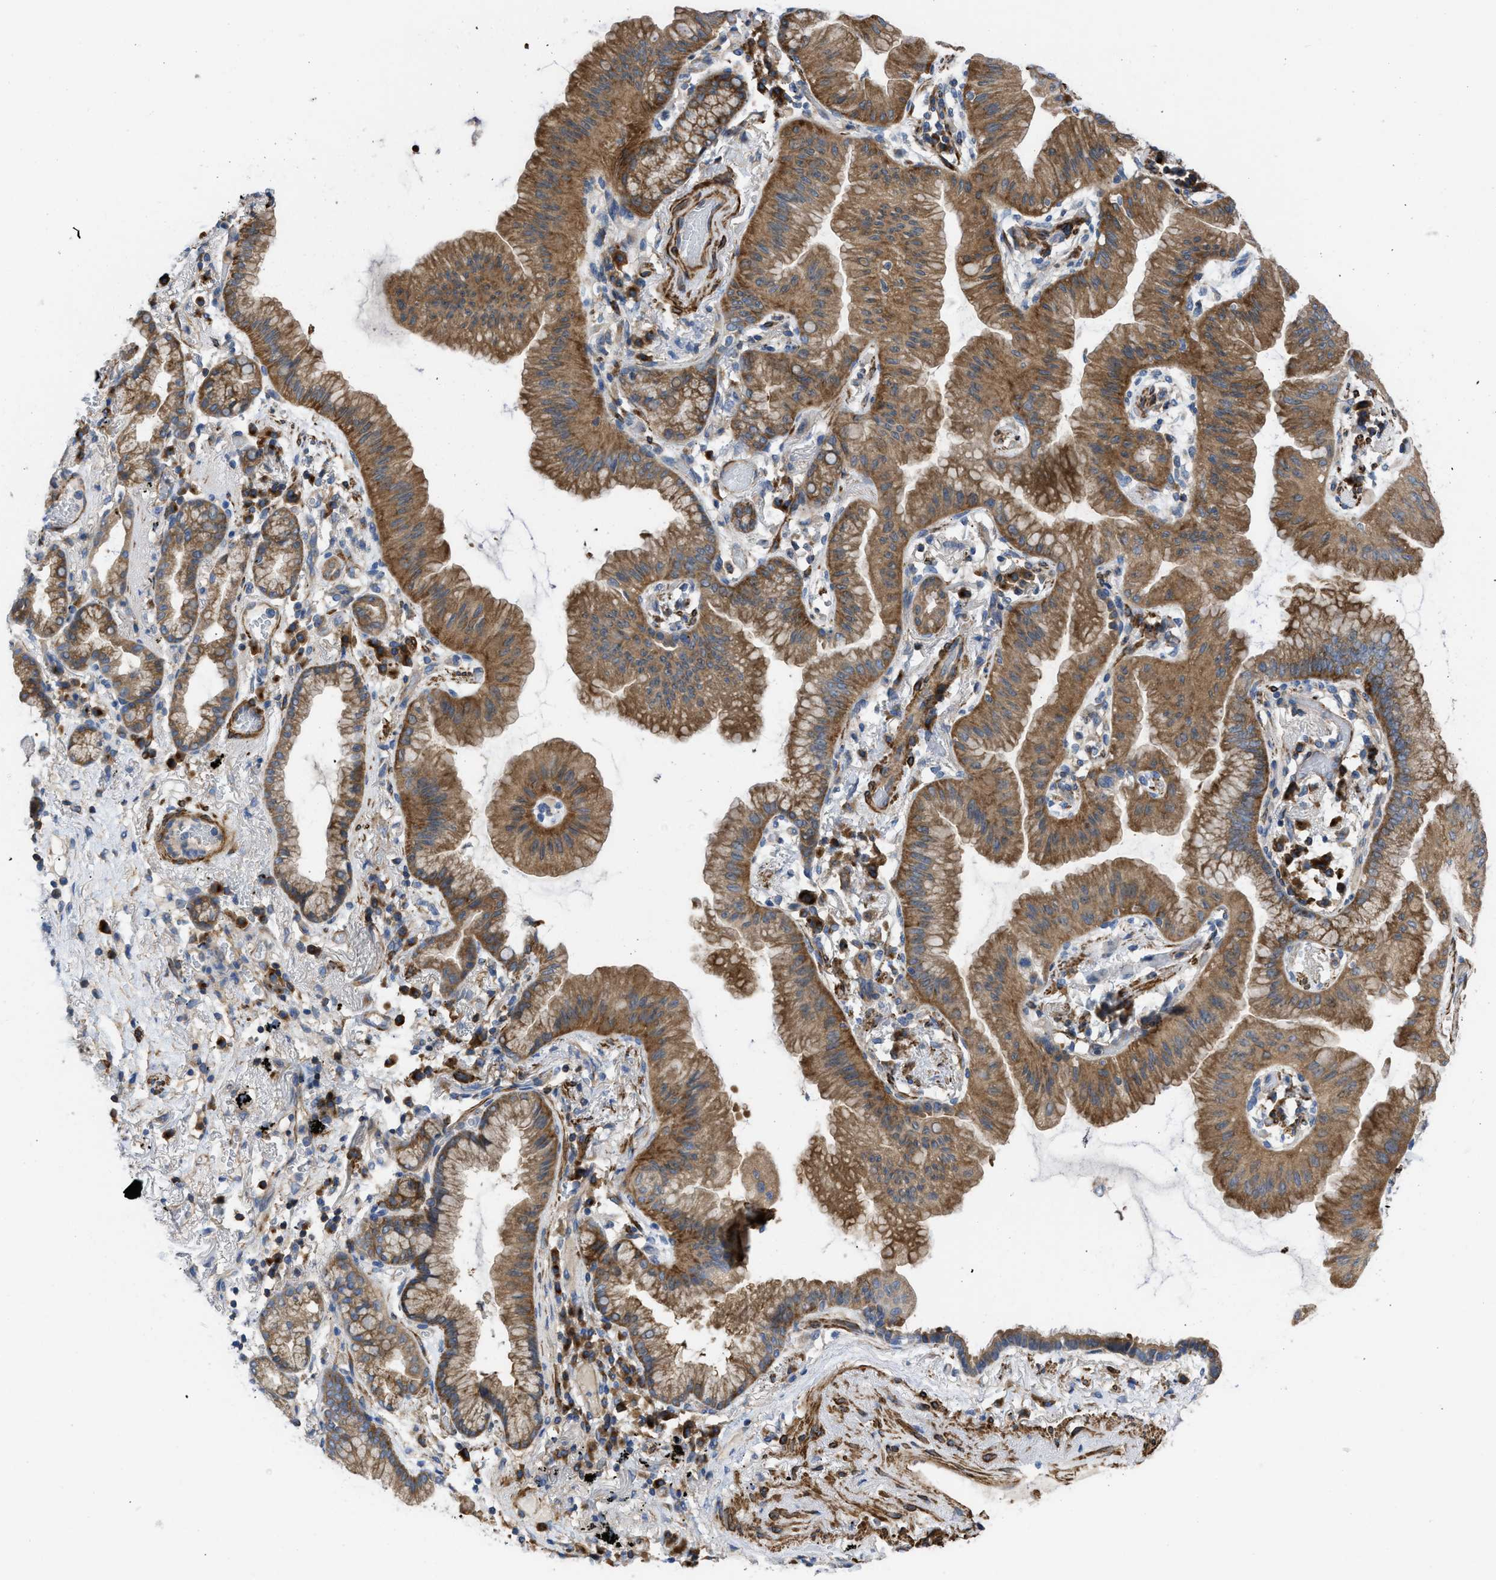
{"staining": {"intensity": "moderate", "quantity": ">75%", "location": "cytoplasmic/membranous"}, "tissue": "lung cancer", "cell_type": "Tumor cells", "image_type": "cancer", "snomed": [{"axis": "morphology", "description": "Normal tissue, NOS"}, {"axis": "morphology", "description": "Adenocarcinoma, NOS"}, {"axis": "topography", "description": "Bronchus"}, {"axis": "topography", "description": "Lung"}], "caption": "The histopathology image displays a brown stain indicating the presence of a protein in the cytoplasmic/membranous of tumor cells in lung adenocarcinoma.", "gene": "CHKB", "patient": {"sex": "female", "age": 70}}